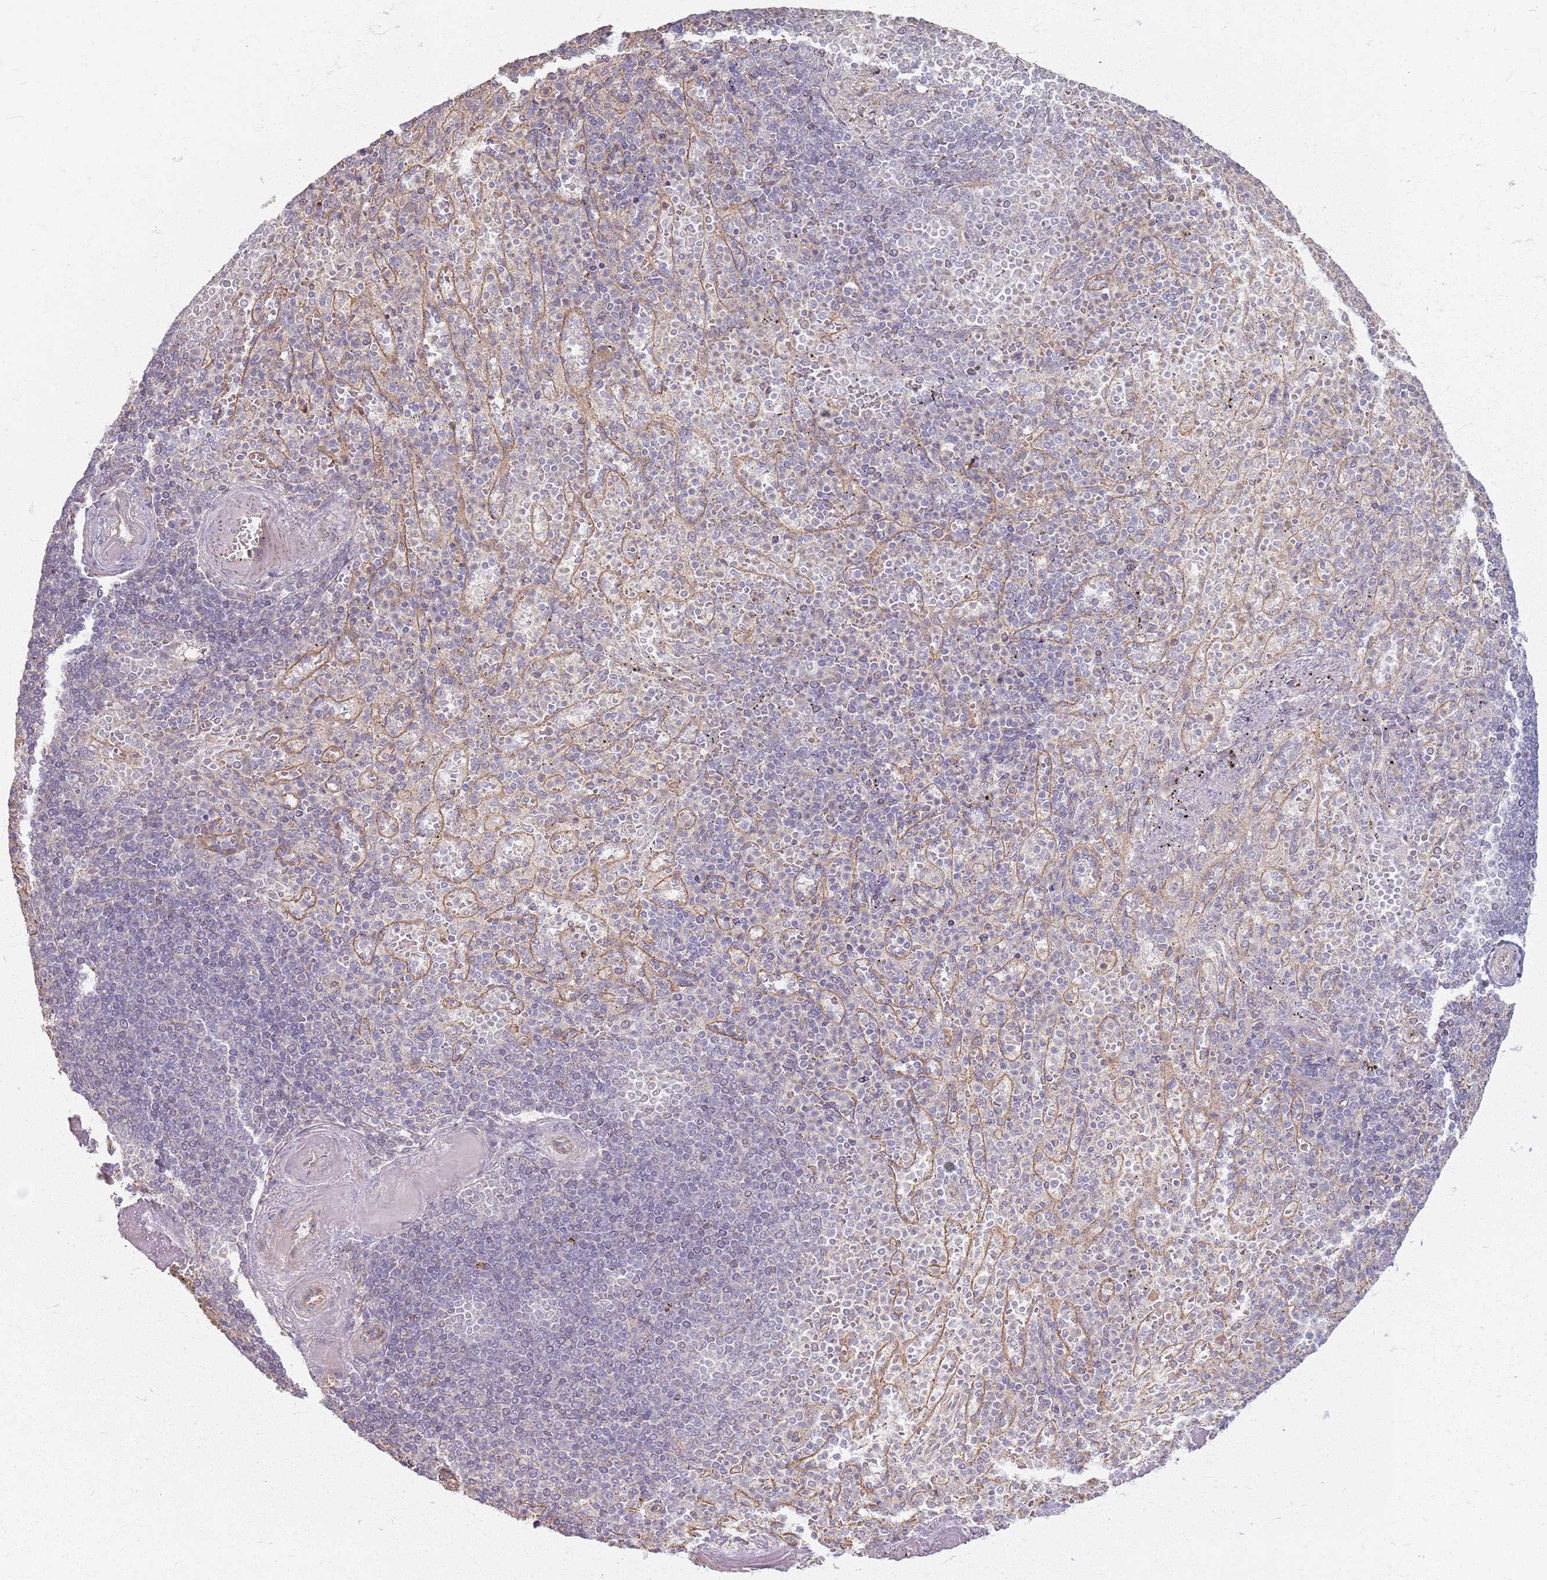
{"staining": {"intensity": "negative", "quantity": "none", "location": "none"}, "tissue": "spleen", "cell_type": "Cells in red pulp", "image_type": "normal", "snomed": [{"axis": "morphology", "description": "Normal tissue, NOS"}, {"axis": "topography", "description": "Spleen"}], "caption": "DAB immunohistochemical staining of unremarkable spleen exhibits no significant positivity in cells in red pulp. Brightfield microscopy of immunohistochemistry (IHC) stained with DAB (brown) and hematoxylin (blue), captured at high magnification.", "gene": "KCNA5", "patient": {"sex": "female", "age": 74}}